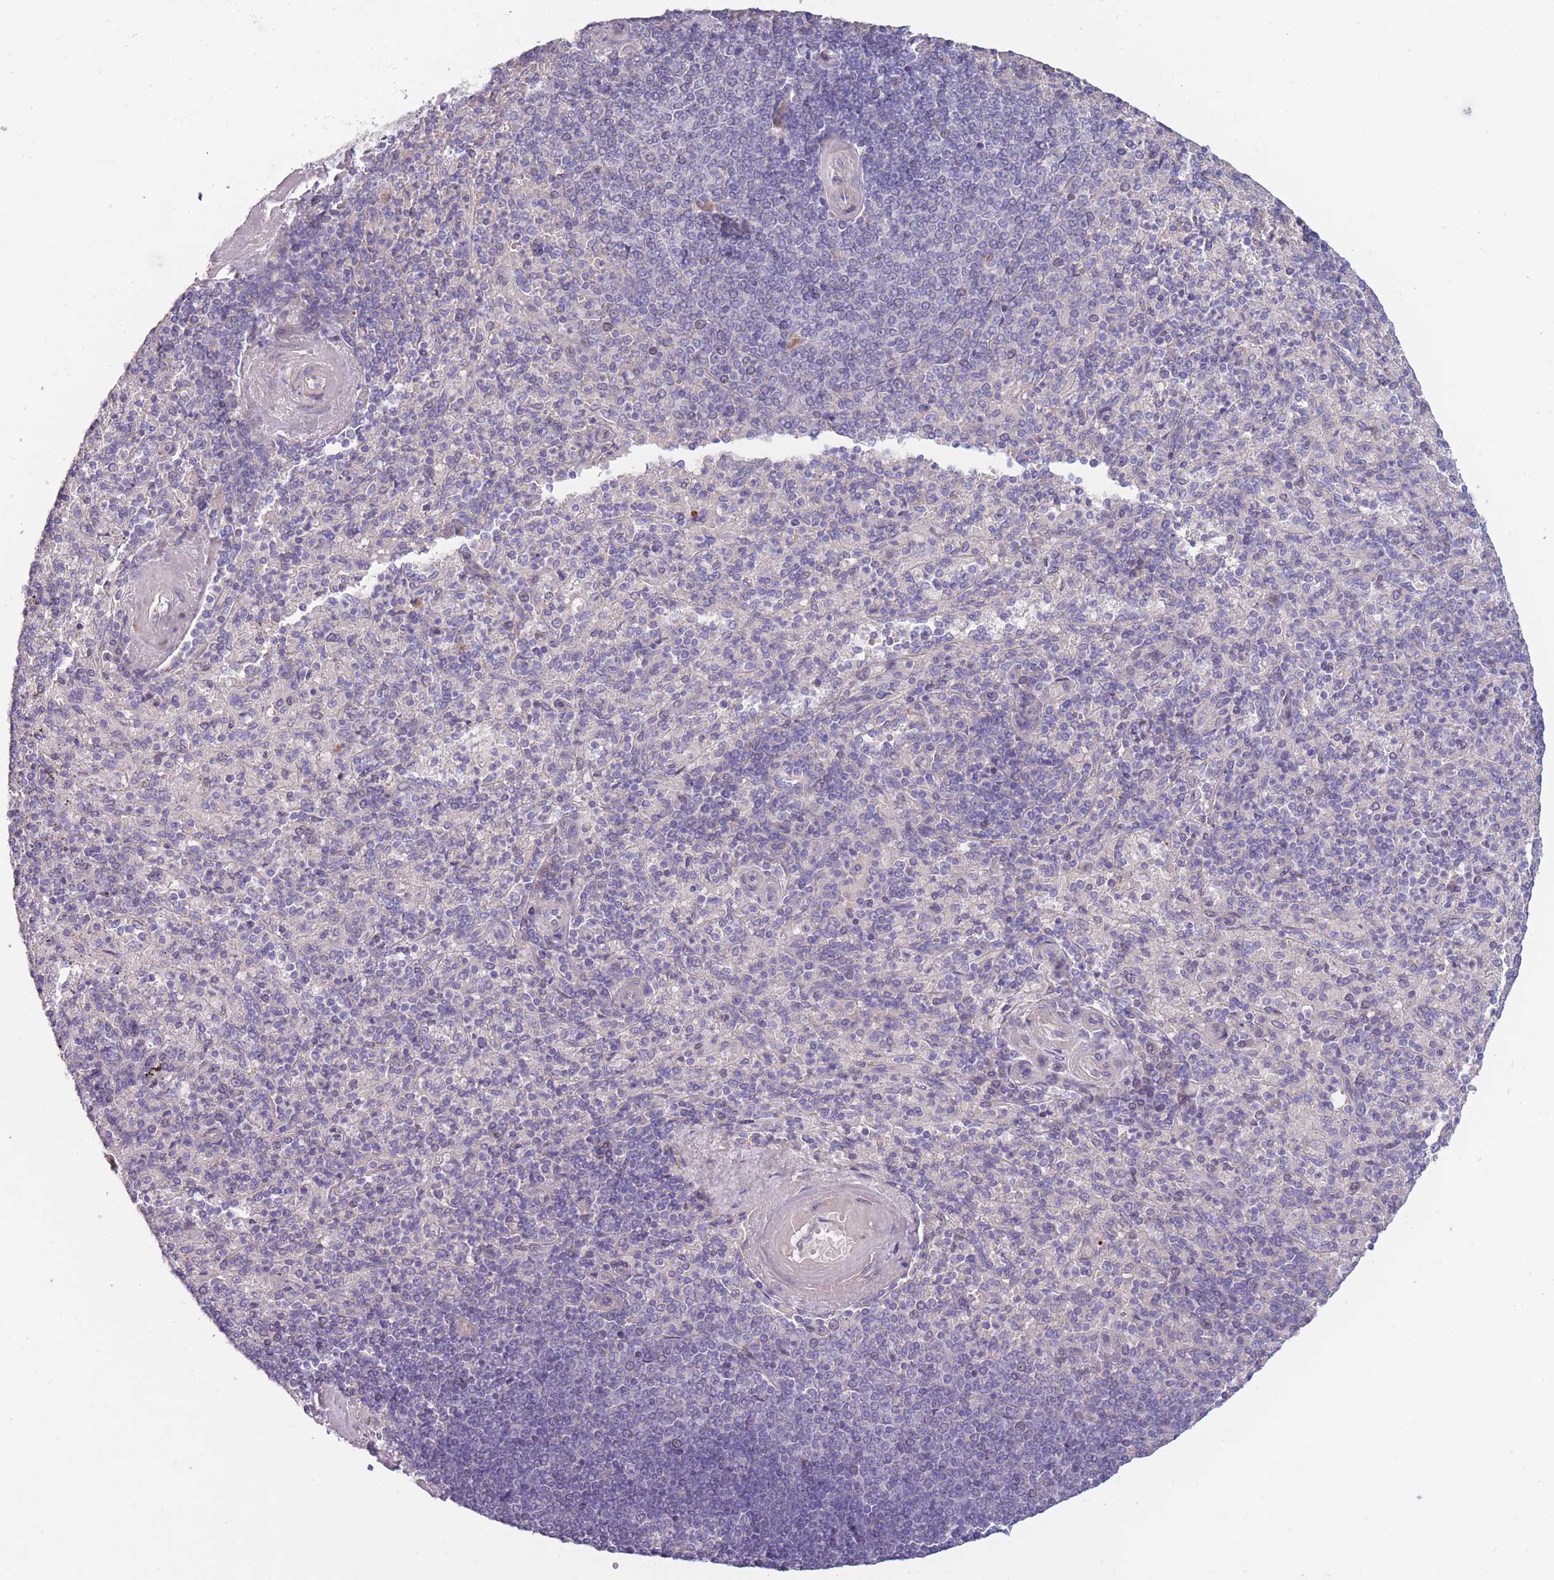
{"staining": {"intensity": "negative", "quantity": "none", "location": "none"}, "tissue": "spleen", "cell_type": "Cells in red pulp", "image_type": "normal", "snomed": [{"axis": "morphology", "description": "Normal tissue, NOS"}, {"axis": "topography", "description": "Spleen"}], "caption": "Human spleen stained for a protein using IHC displays no staining in cells in red pulp.", "gene": "CCNQ", "patient": {"sex": "male", "age": 82}}